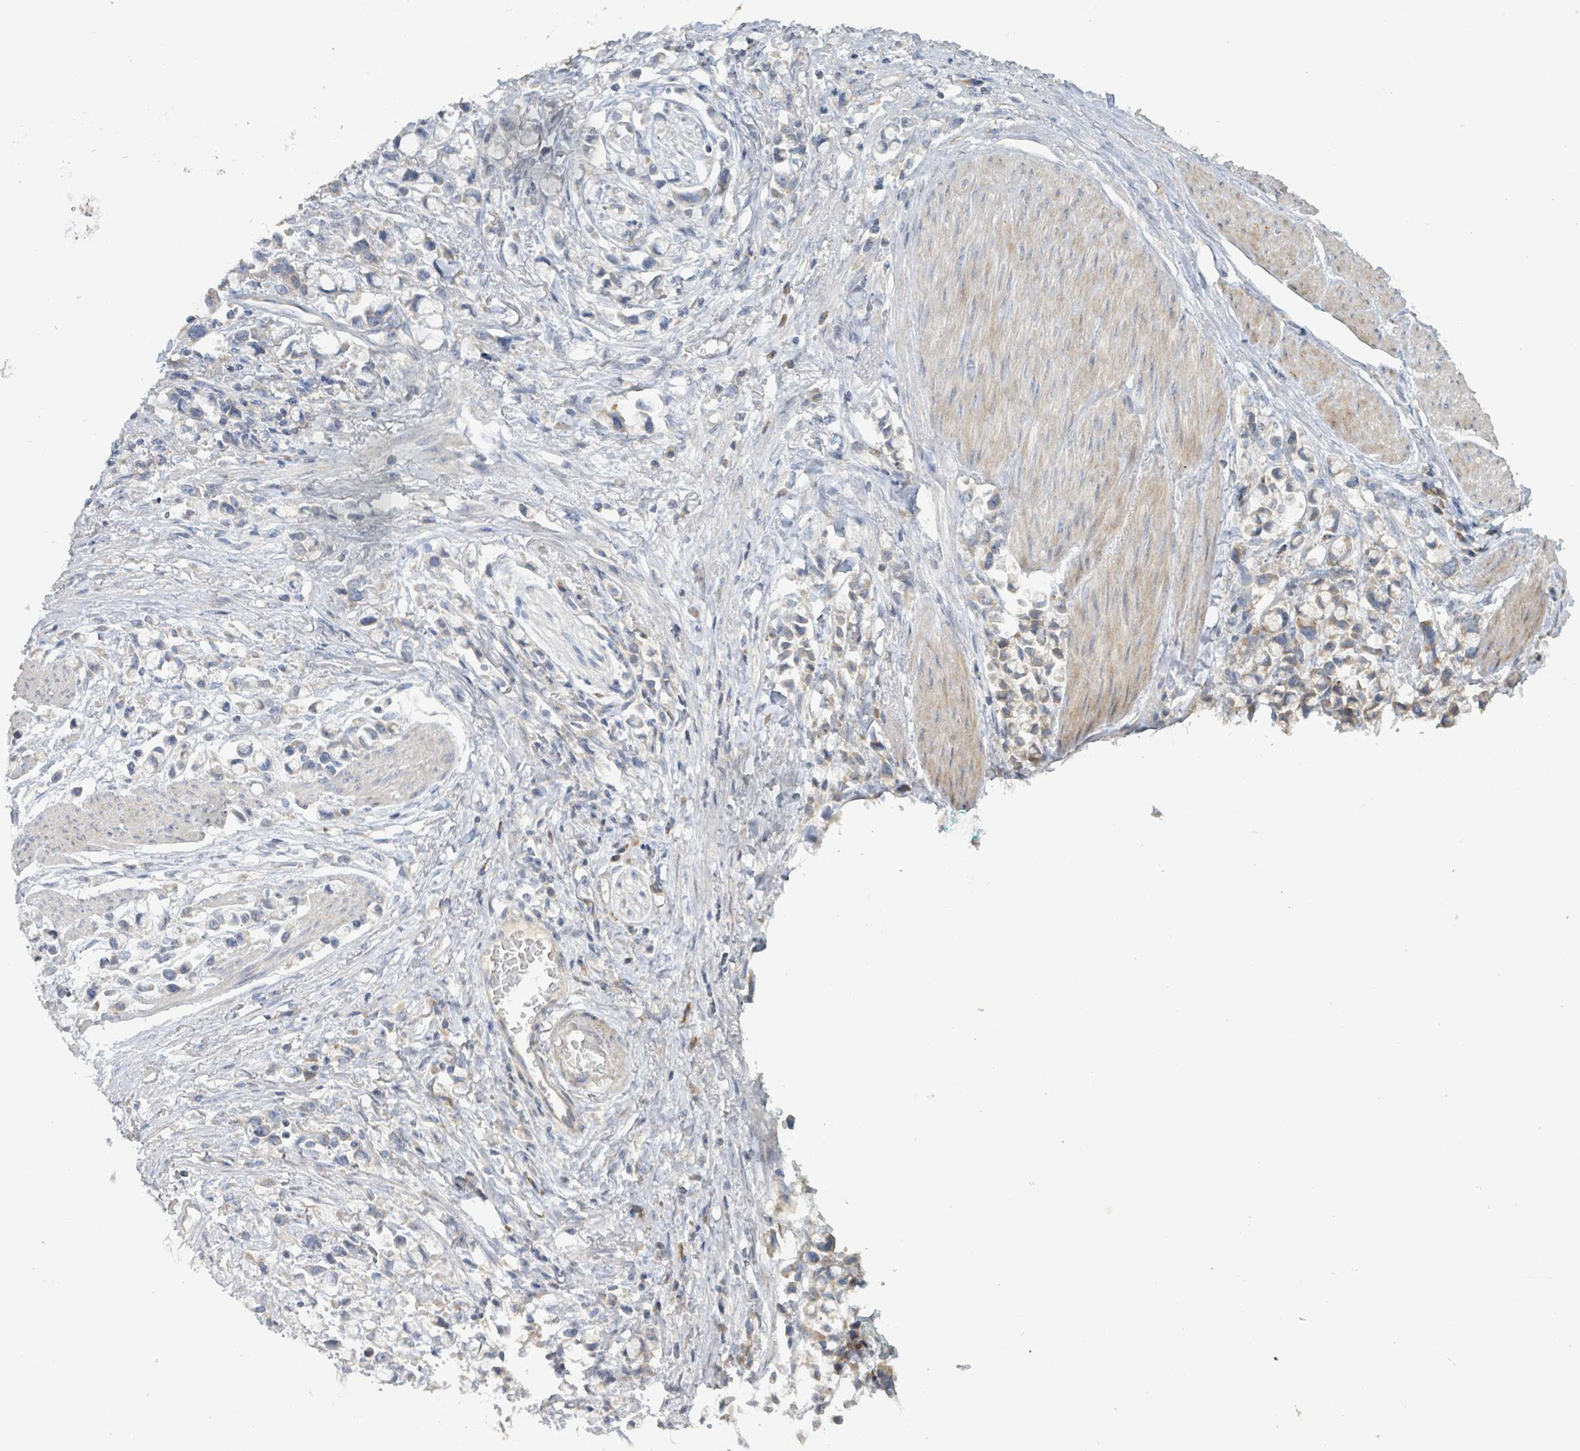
{"staining": {"intensity": "negative", "quantity": "none", "location": "none"}, "tissue": "stomach cancer", "cell_type": "Tumor cells", "image_type": "cancer", "snomed": [{"axis": "morphology", "description": "Adenocarcinoma, NOS"}, {"axis": "topography", "description": "Stomach"}], "caption": "This is an immunohistochemistry photomicrograph of human stomach adenocarcinoma. There is no staining in tumor cells.", "gene": "RPL32", "patient": {"sex": "female", "age": 81}}